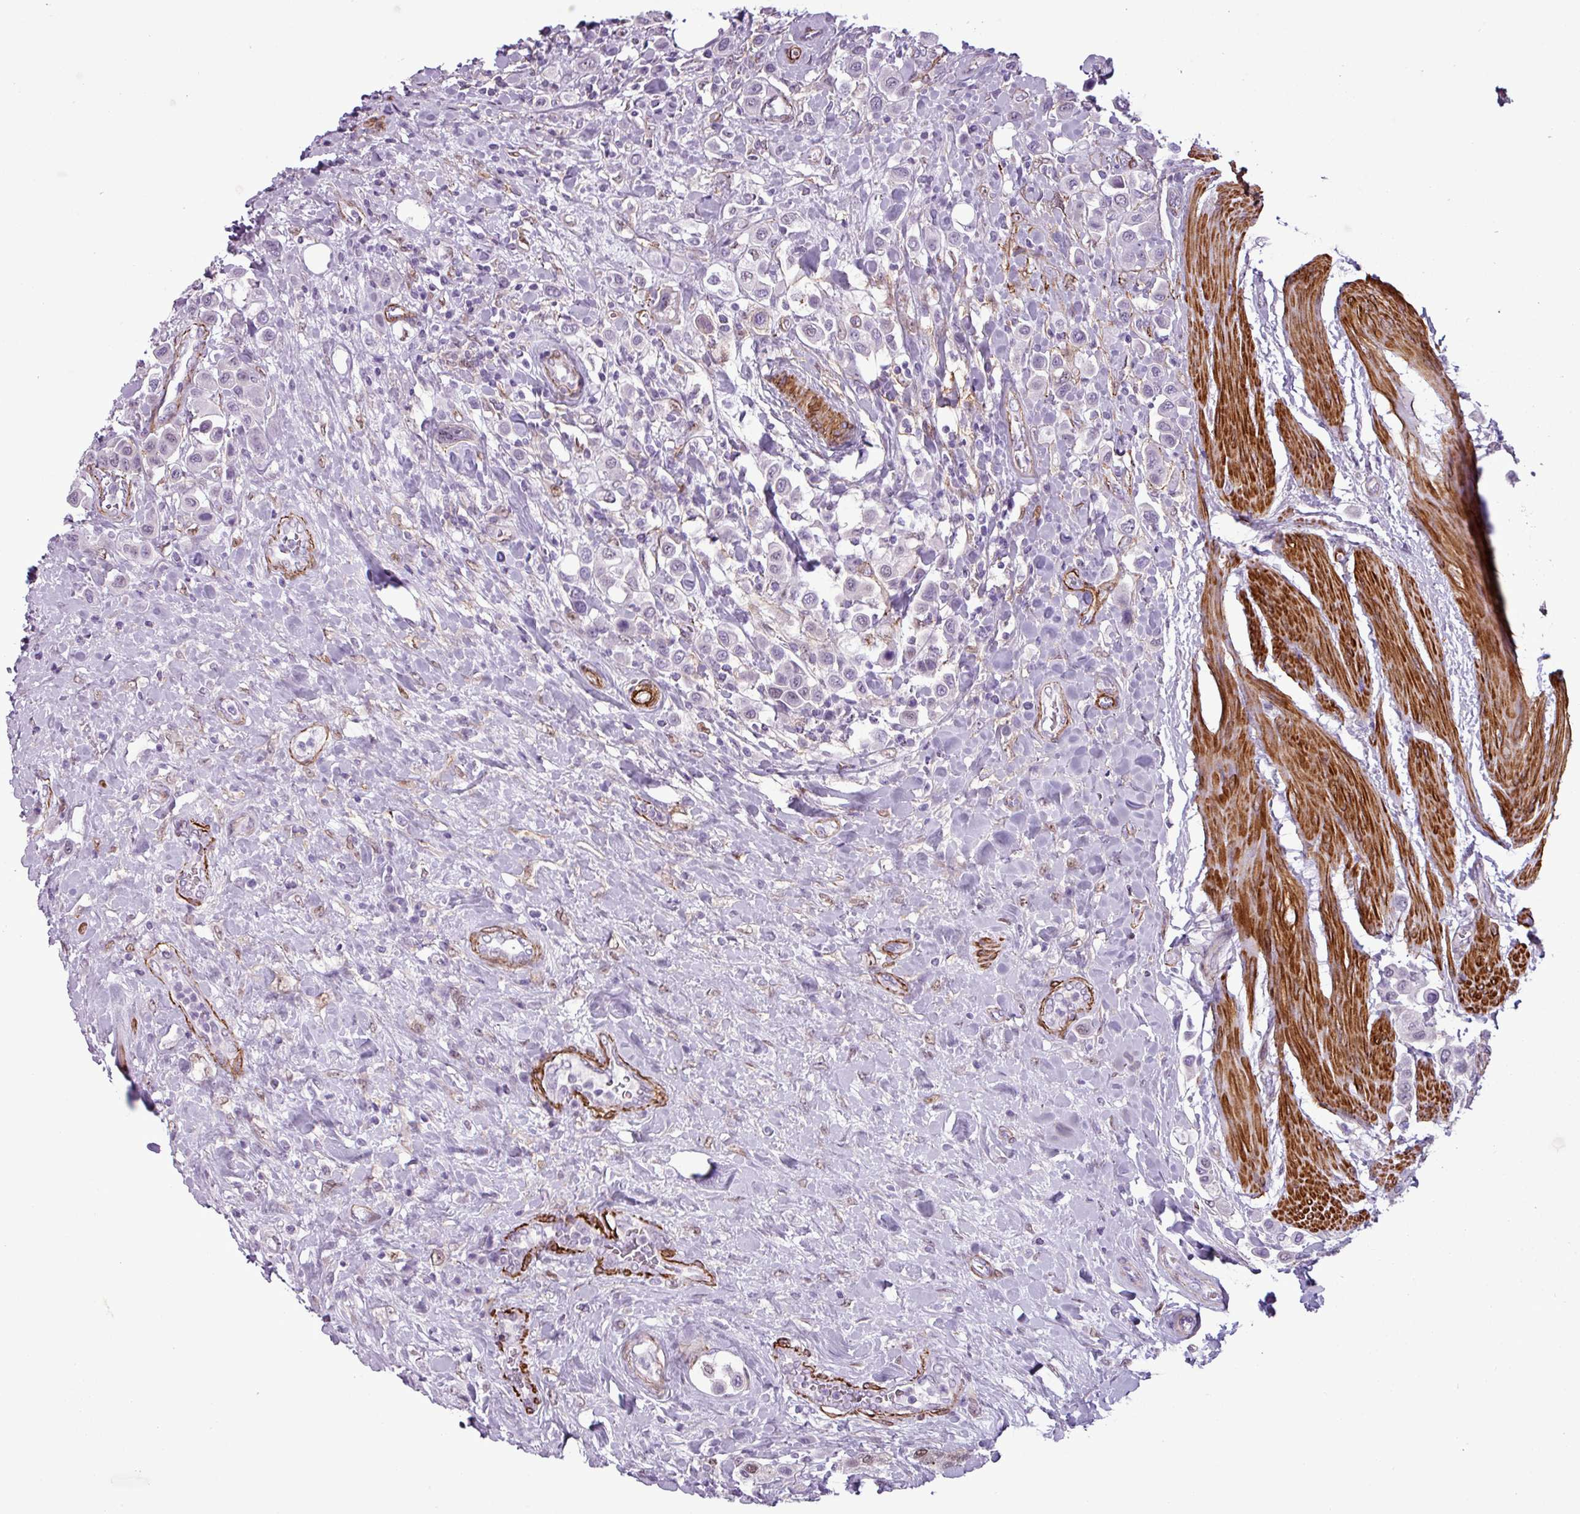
{"staining": {"intensity": "negative", "quantity": "none", "location": "none"}, "tissue": "urothelial cancer", "cell_type": "Tumor cells", "image_type": "cancer", "snomed": [{"axis": "morphology", "description": "Urothelial carcinoma, High grade"}, {"axis": "topography", "description": "Urinary bladder"}], "caption": "A histopathology image of human urothelial cancer is negative for staining in tumor cells.", "gene": "ATP10A", "patient": {"sex": "male", "age": 50}}